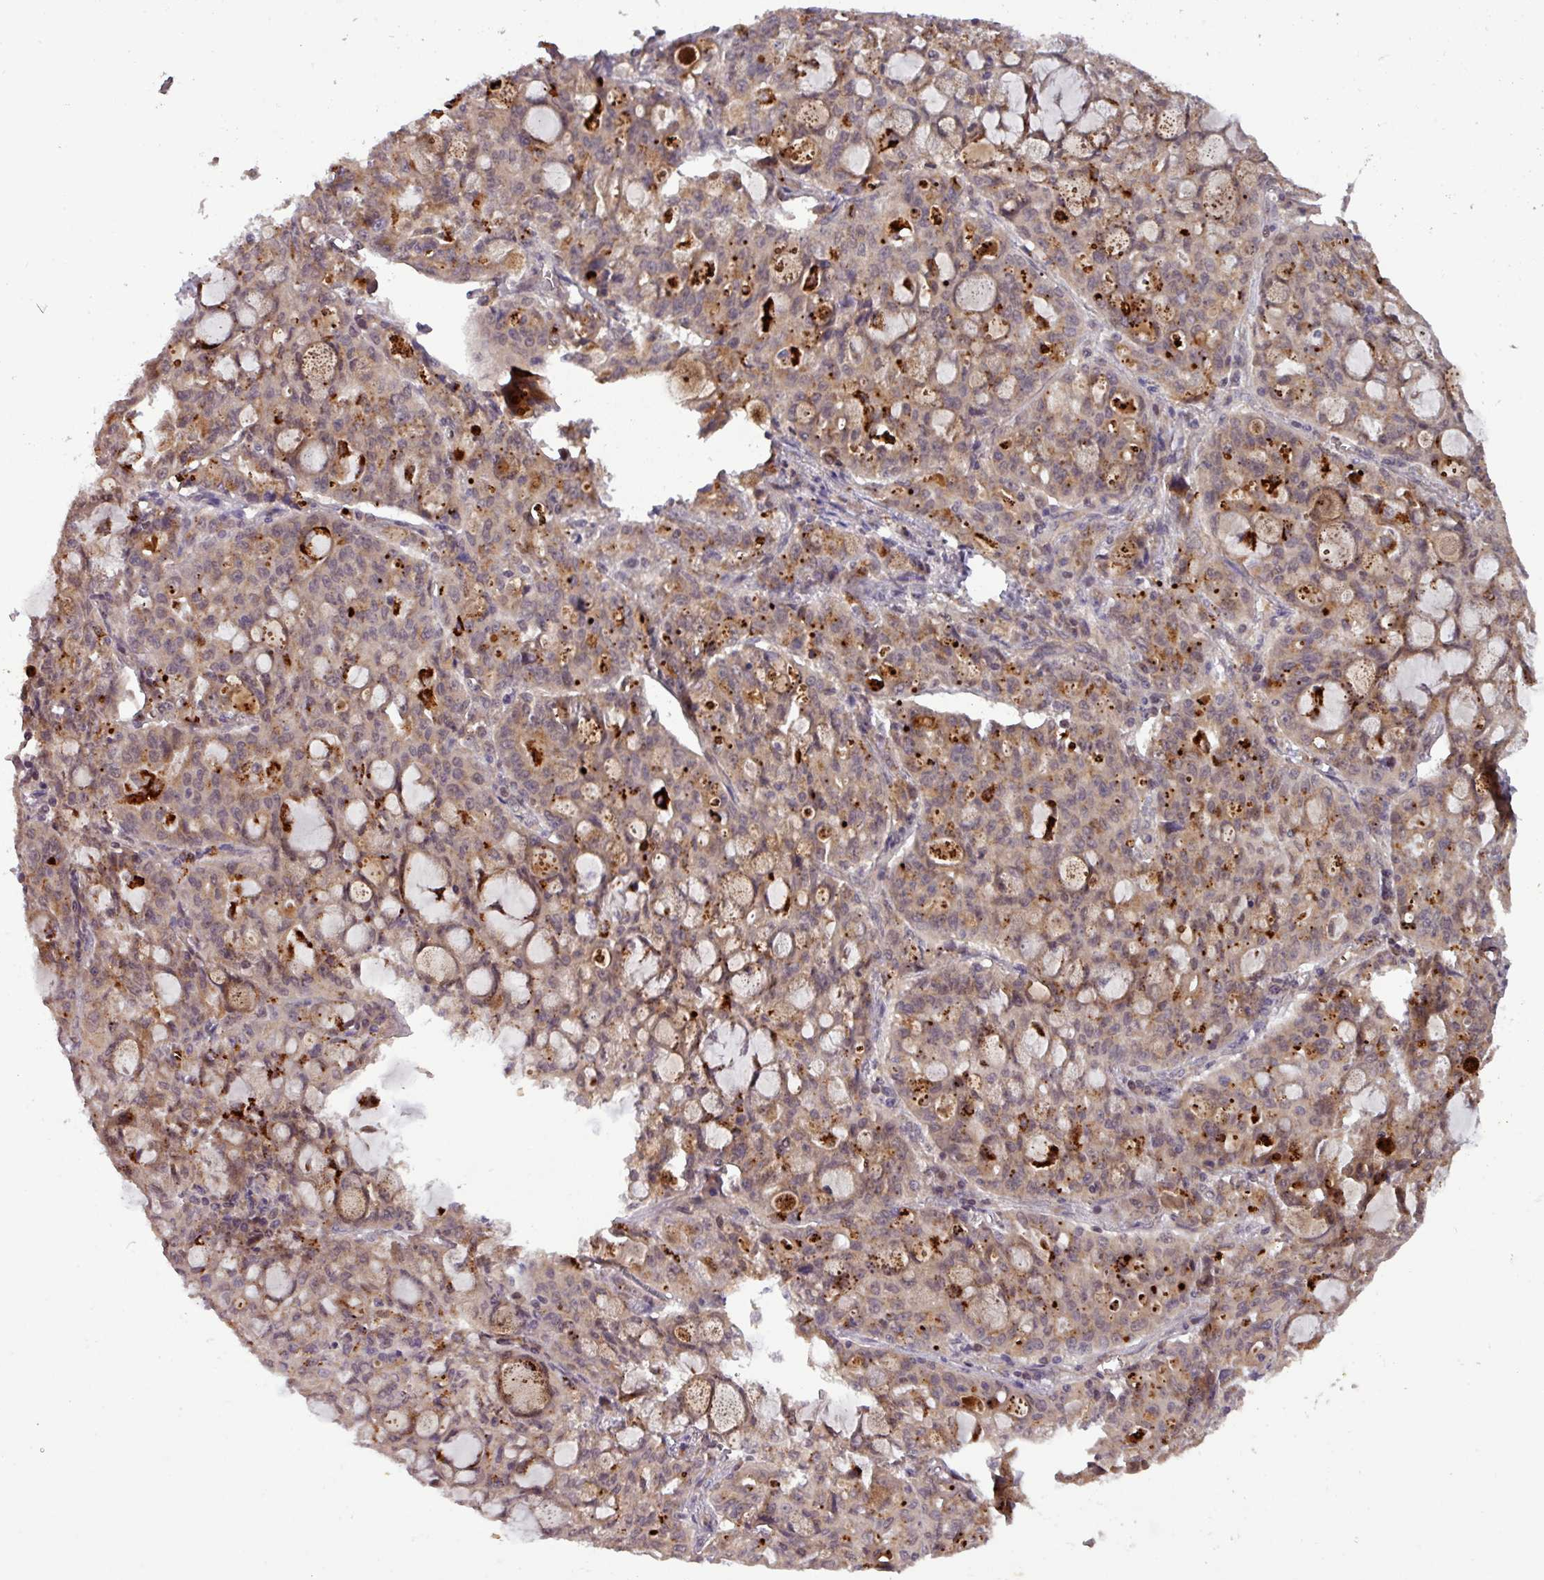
{"staining": {"intensity": "moderate", "quantity": ">75%", "location": "cytoplasmic/membranous"}, "tissue": "lung cancer", "cell_type": "Tumor cells", "image_type": "cancer", "snomed": [{"axis": "morphology", "description": "Adenocarcinoma, NOS"}, {"axis": "topography", "description": "Lung"}], "caption": "Immunohistochemistry (IHC) (DAB) staining of human lung cancer shows moderate cytoplasmic/membranous protein positivity in about >75% of tumor cells. The staining was performed using DAB (3,3'-diaminobenzidine) to visualize the protein expression in brown, while the nuclei were stained in blue with hematoxylin (Magnification: 20x).", "gene": "PUS1", "patient": {"sex": "female", "age": 44}}